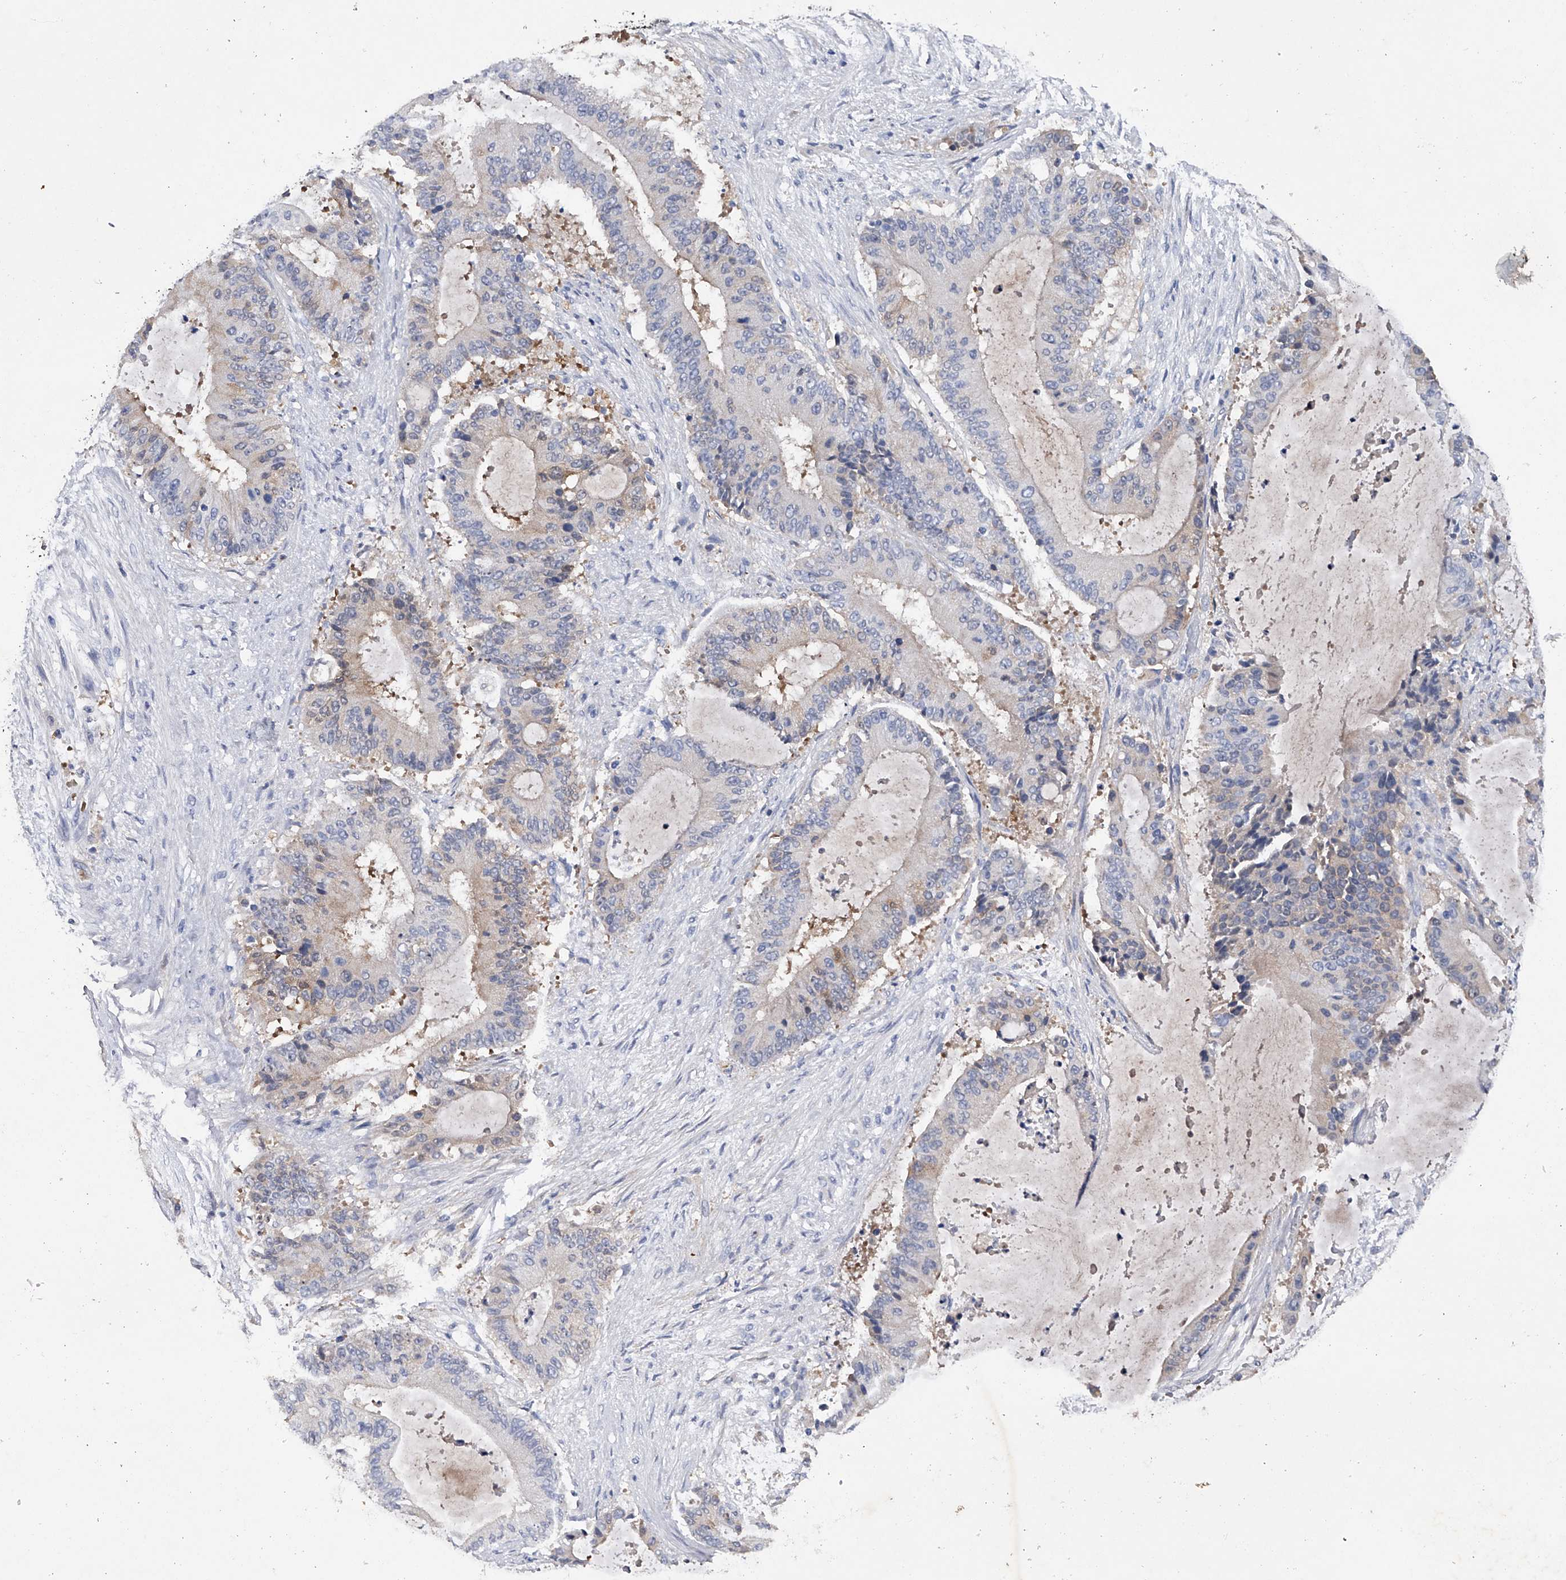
{"staining": {"intensity": "negative", "quantity": "none", "location": "none"}, "tissue": "liver cancer", "cell_type": "Tumor cells", "image_type": "cancer", "snomed": [{"axis": "morphology", "description": "Normal tissue, NOS"}, {"axis": "morphology", "description": "Cholangiocarcinoma"}, {"axis": "topography", "description": "Liver"}, {"axis": "topography", "description": "Peripheral nerve tissue"}], "caption": "The photomicrograph displays no significant positivity in tumor cells of liver cholangiocarcinoma. The staining was performed using DAB to visualize the protein expression in brown, while the nuclei were stained in blue with hematoxylin (Magnification: 20x).", "gene": "ASNS", "patient": {"sex": "female", "age": 73}}